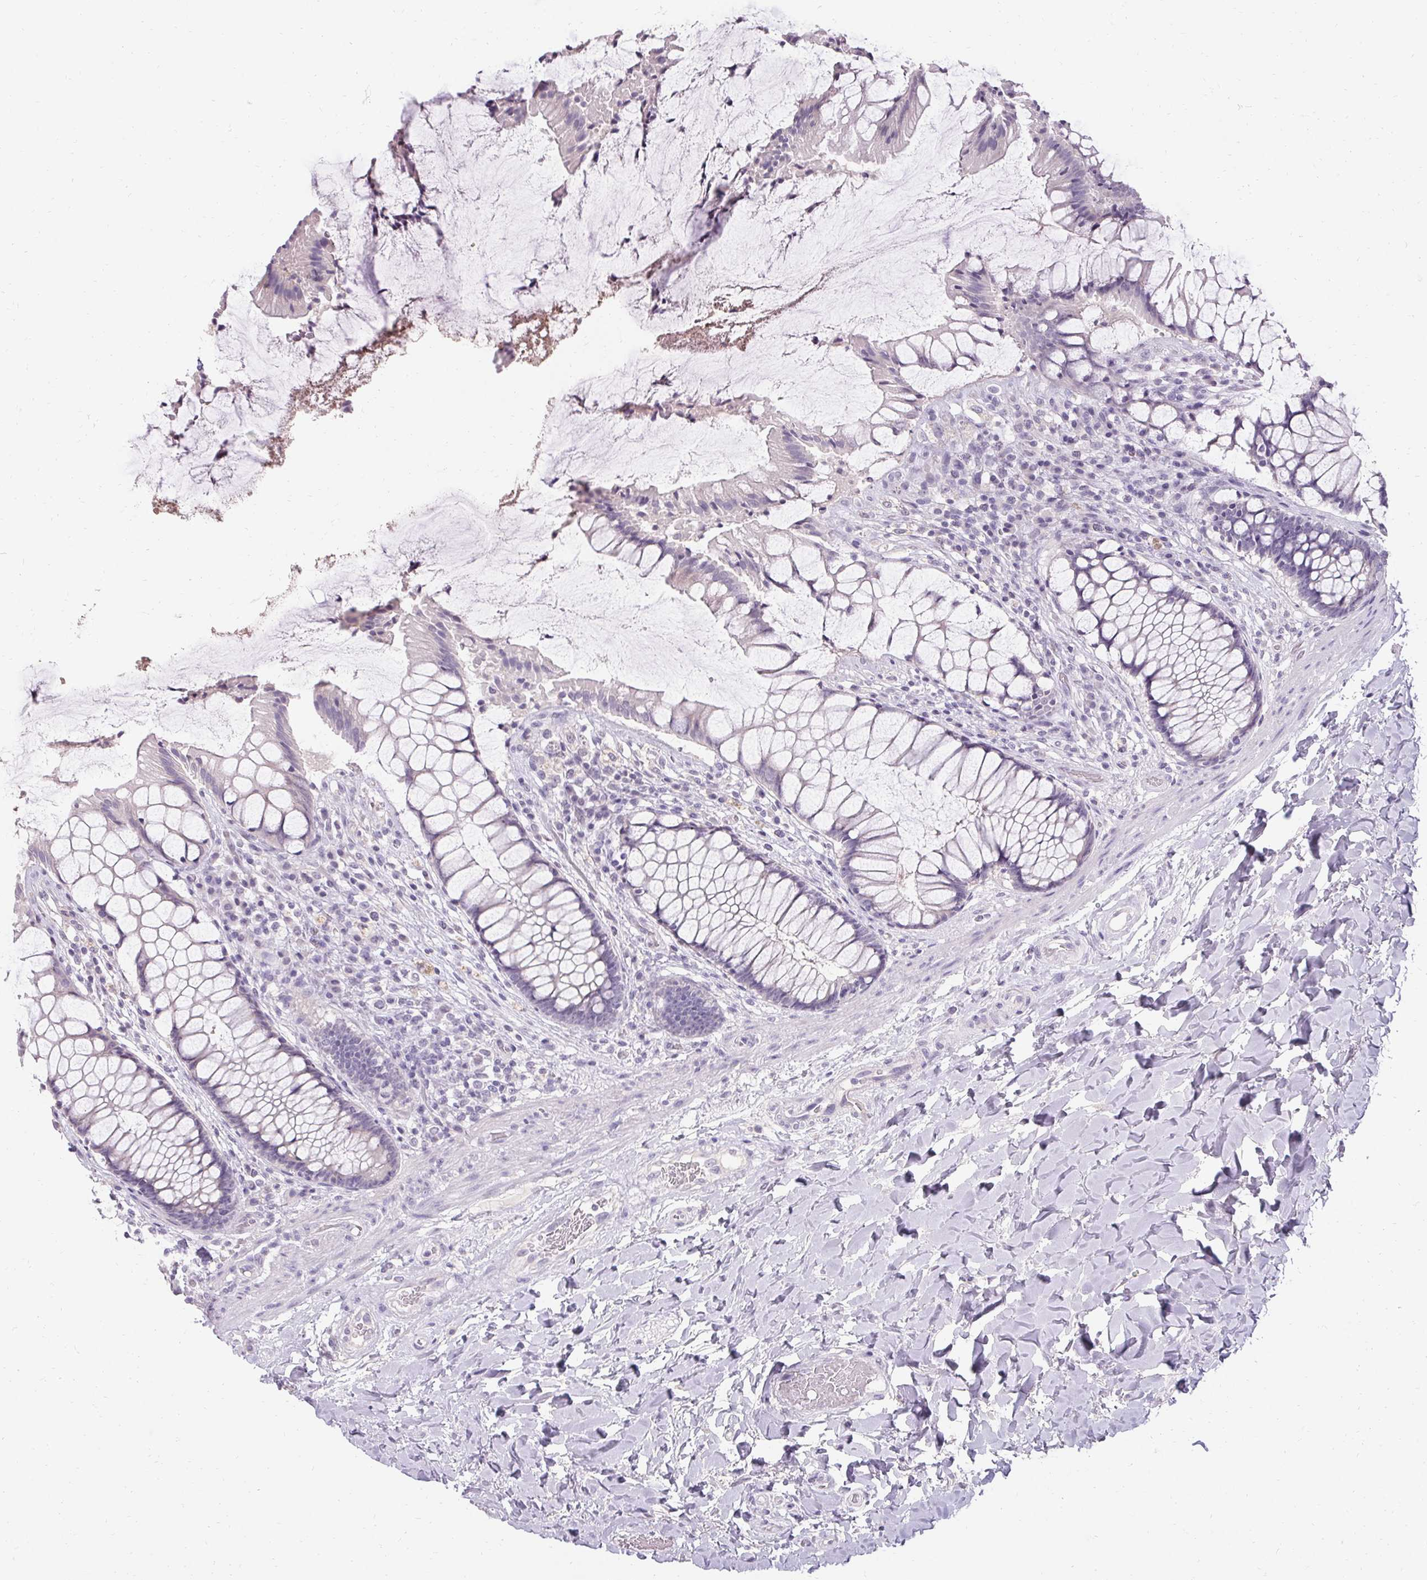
{"staining": {"intensity": "weak", "quantity": "<25%", "location": "cytoplasmic/membranous"}, "tissue": "rectum", "cell_type": "Glandular cells", "image_type": "normal", "snomed": [{"axis": "morphology", "description": "Normal tissue, NOS"}, {"axis": "topography", "description": "Rectum"}], "caption": "Immunohistochemistry (IHC) micrograph of benign rectum: human rectum stained with DAB shows no significant protein expression in glandular cells. (Immunohistochemistry, brightfield microscopy, high magnification).", "gene": "HSD17B3", "patient": {"sex": "female", "age": 58}}